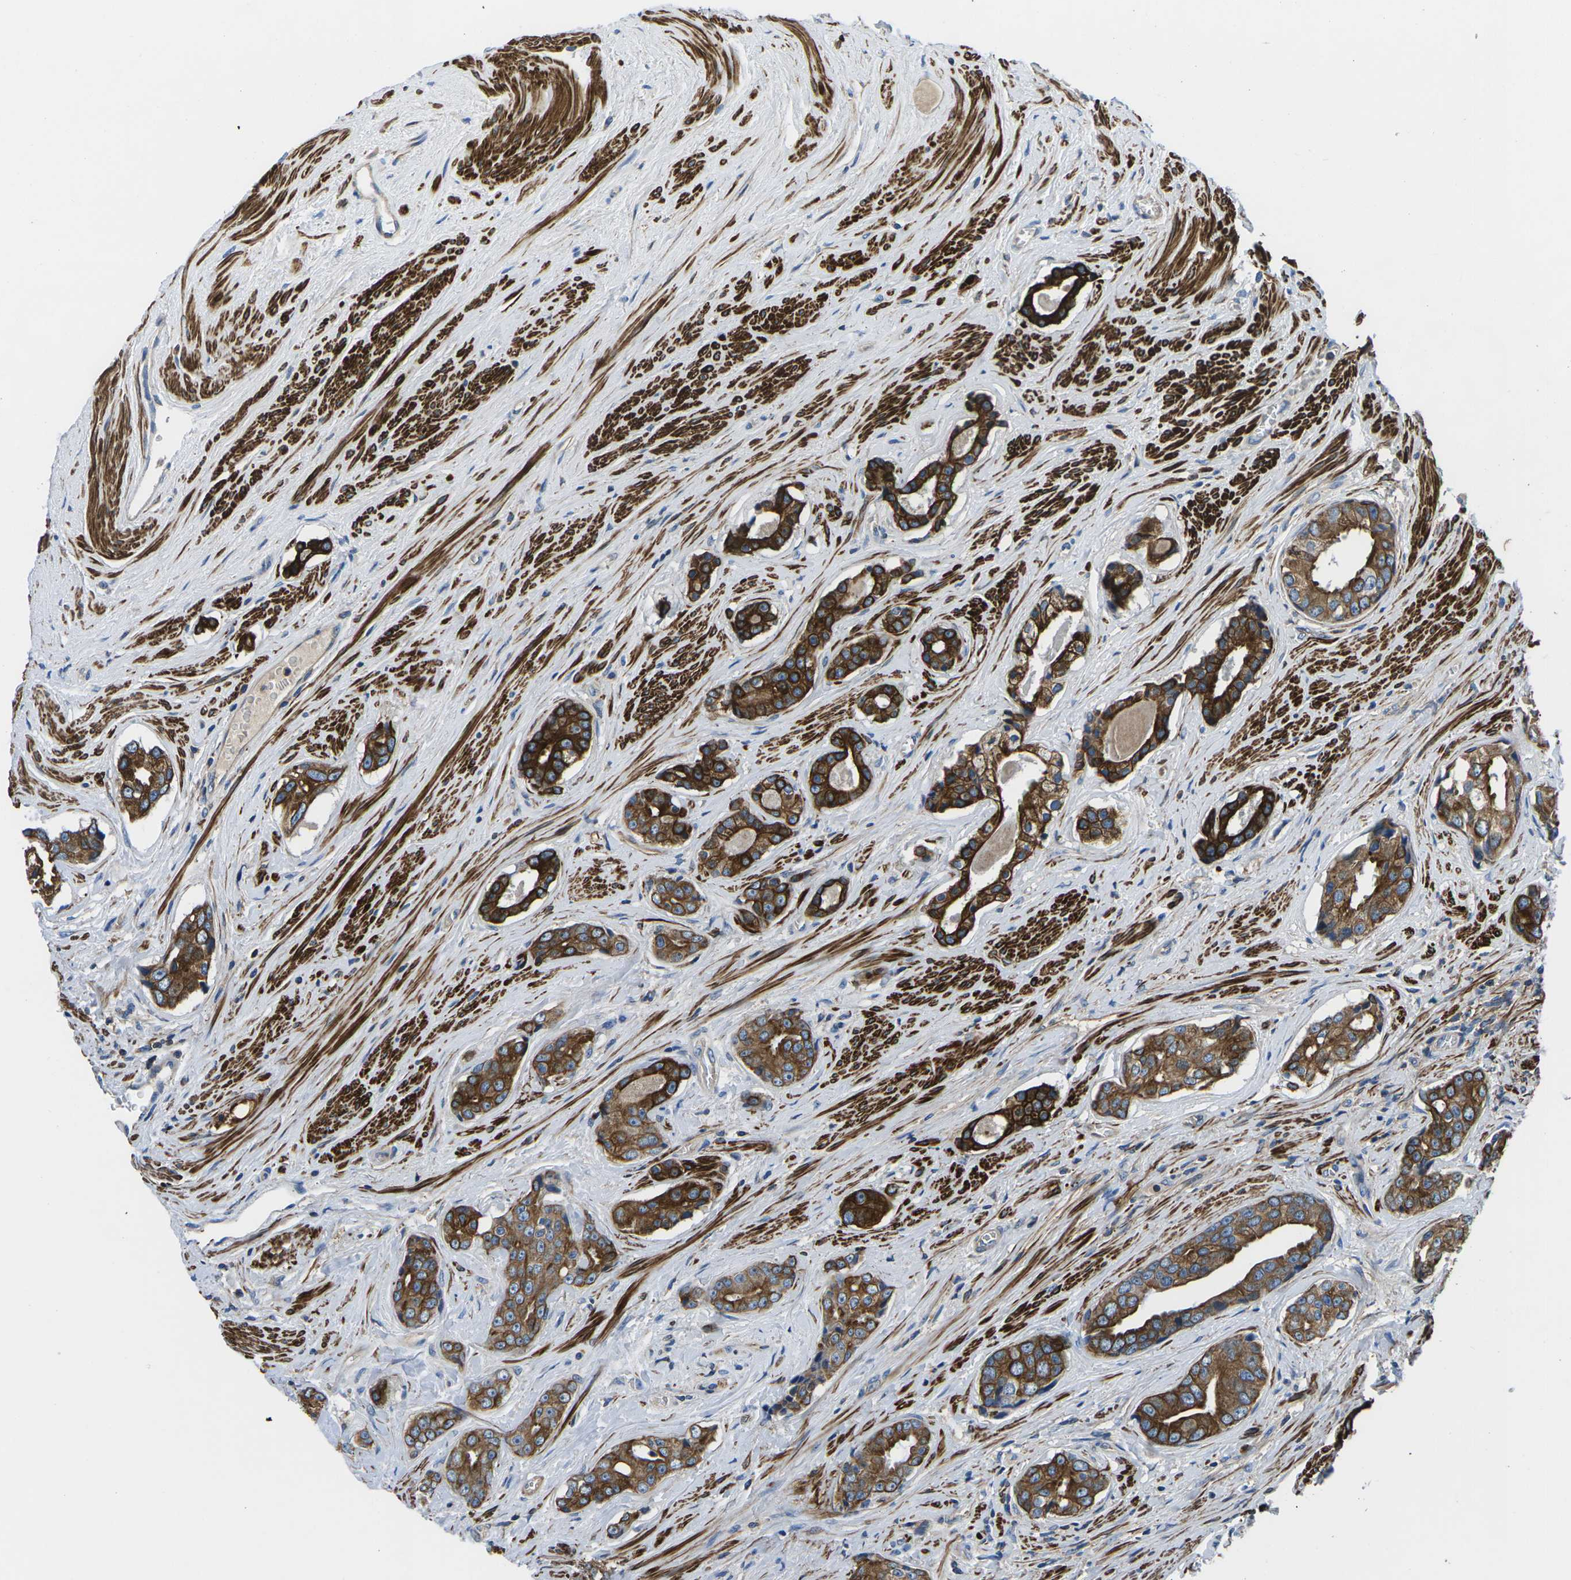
{"staining": {"intensity": "strong", "quantity": ">75%", "location": "cytoplasmic/membranous"}, "tissue": "prostate cancer", "cell_type": "Tumor cells", "image_type": "cancer", "snomed": [{"axis": "morphology", "description": "Adenocarcinoma, High grade"}, {"axis": "topography", "description": "Prostate"}], "caption": "Immunohistochemical staining of human prostate cancer shows strong cytoplasmic/membranous protein positivity in about >75% of tumor cells. (IHC, brightfield microscopy, high magnification).", "gene": "KCNJ15", "patient": {"sex": "male", "age": 71}}